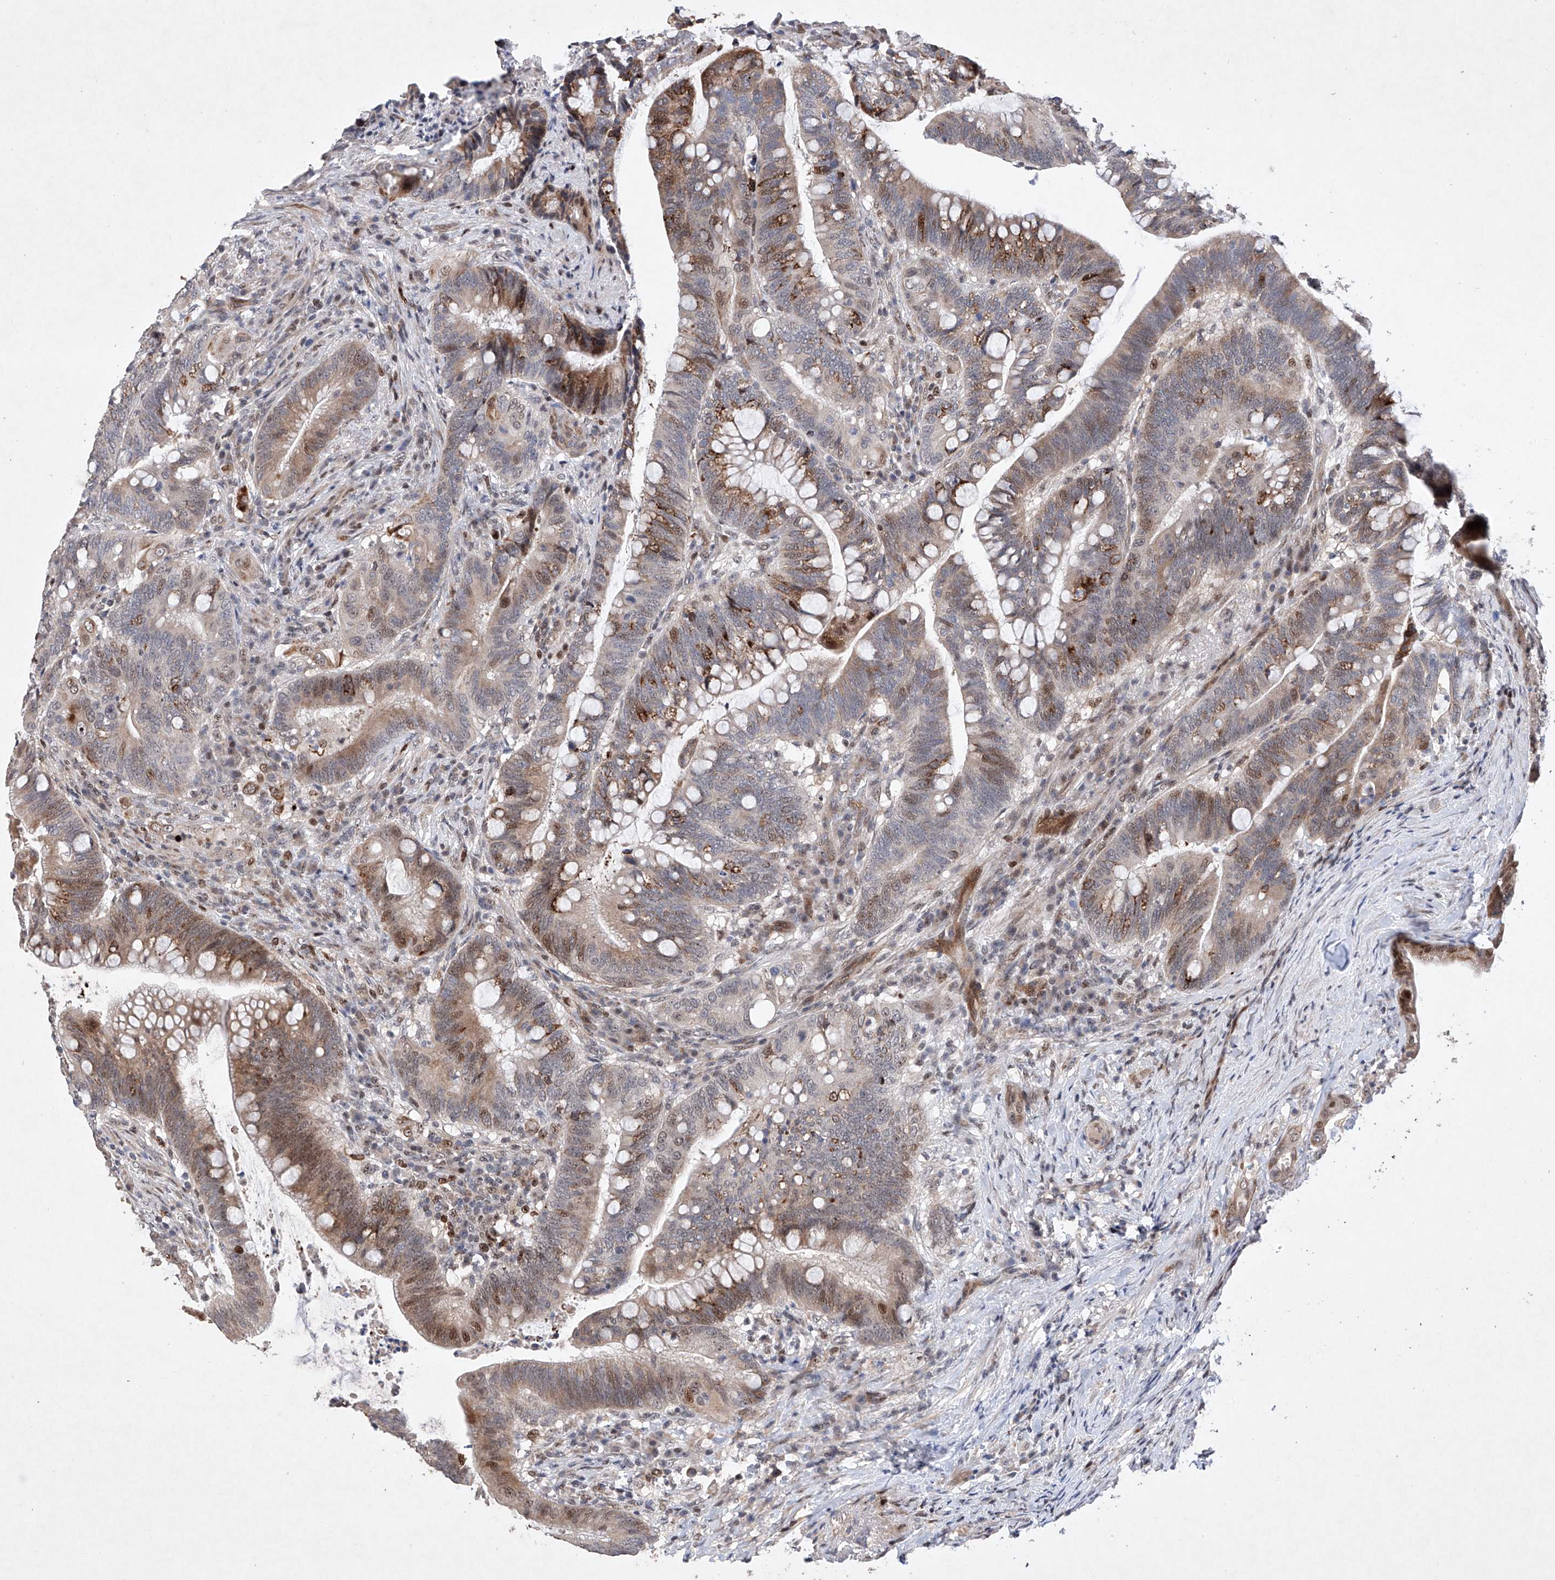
{"staining": {"intensity": "moderate", "quantity": "25%-75%", "location": "cytoplasmic/membranous,nuclear"}, "tissue": "colorectal cancer", "cell_type": "Tumor cells", "image_type": "cancer", "snomed": [{"axis": "morphology", "description": "Adenocarcinoma, NOS"}, {"axis": "topography", "description": "Colon"}], "caption": "Human colorectal cancer (adenocarcinoma) stained with a protein marker displays moderate staining in tumor cells.", "gene": "AFG1L", "patient": {"sex": "female", "age": 66}}